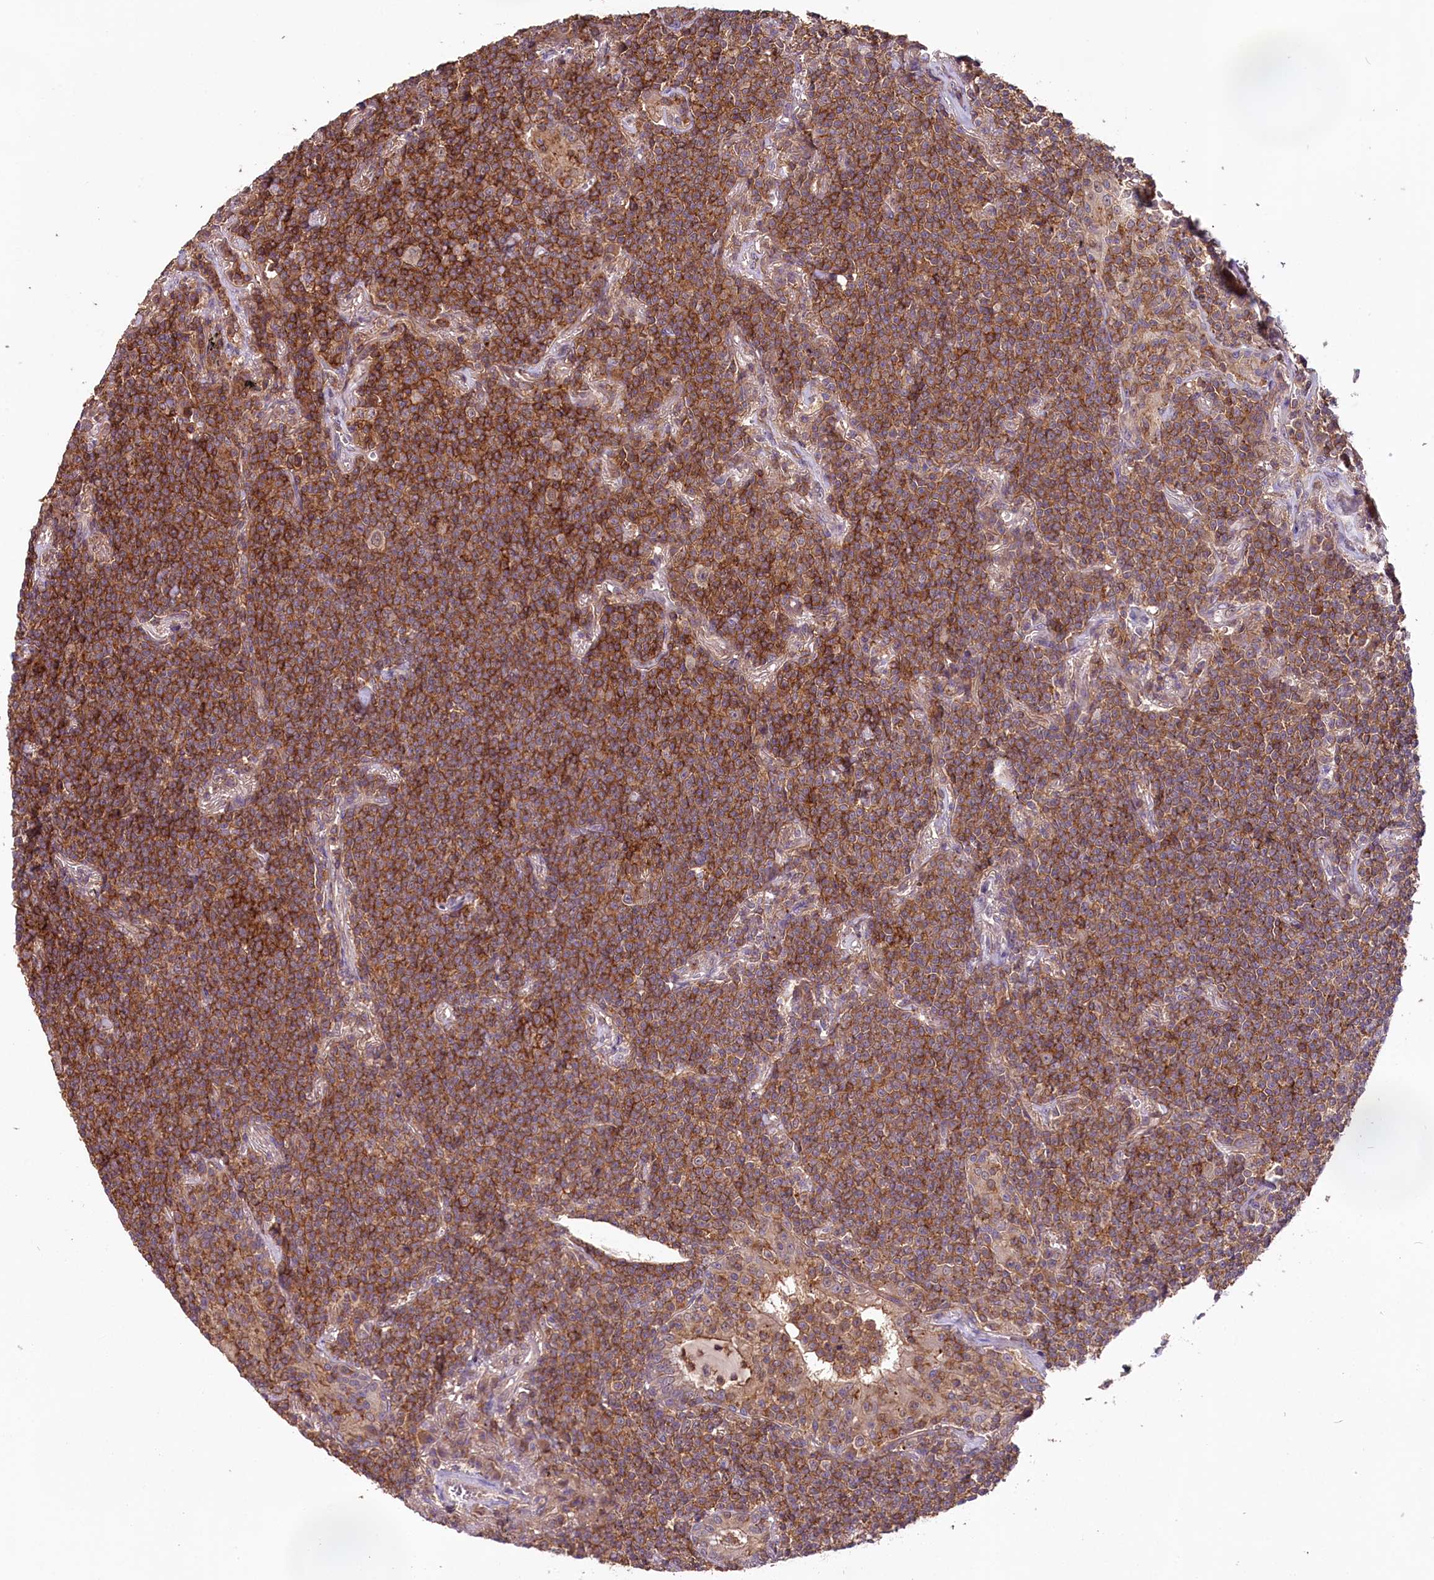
{"staining": {"intensity": "strong", "quantity": ">75%", "location": "cytoplasmic/membranous"}, "tissue": "lymphoma", "cell_type": "Tumor cells", "image_type": "cancer", "snomed": [{"axis": "morphology", "description": "Malignant lymphoma, non-Hodgkin's type, Low grade"}, {"axis": "topography", "description": "Lung"}], "caption": "An IHC histopathology image of tumor tissue is shown. Protein staining in brown labels strong cytoplasmic/membranous positivity in lymphoma within tumor cells.", "gene": "SKIDA1", "patient": {"sex": "female", "age": 71}}